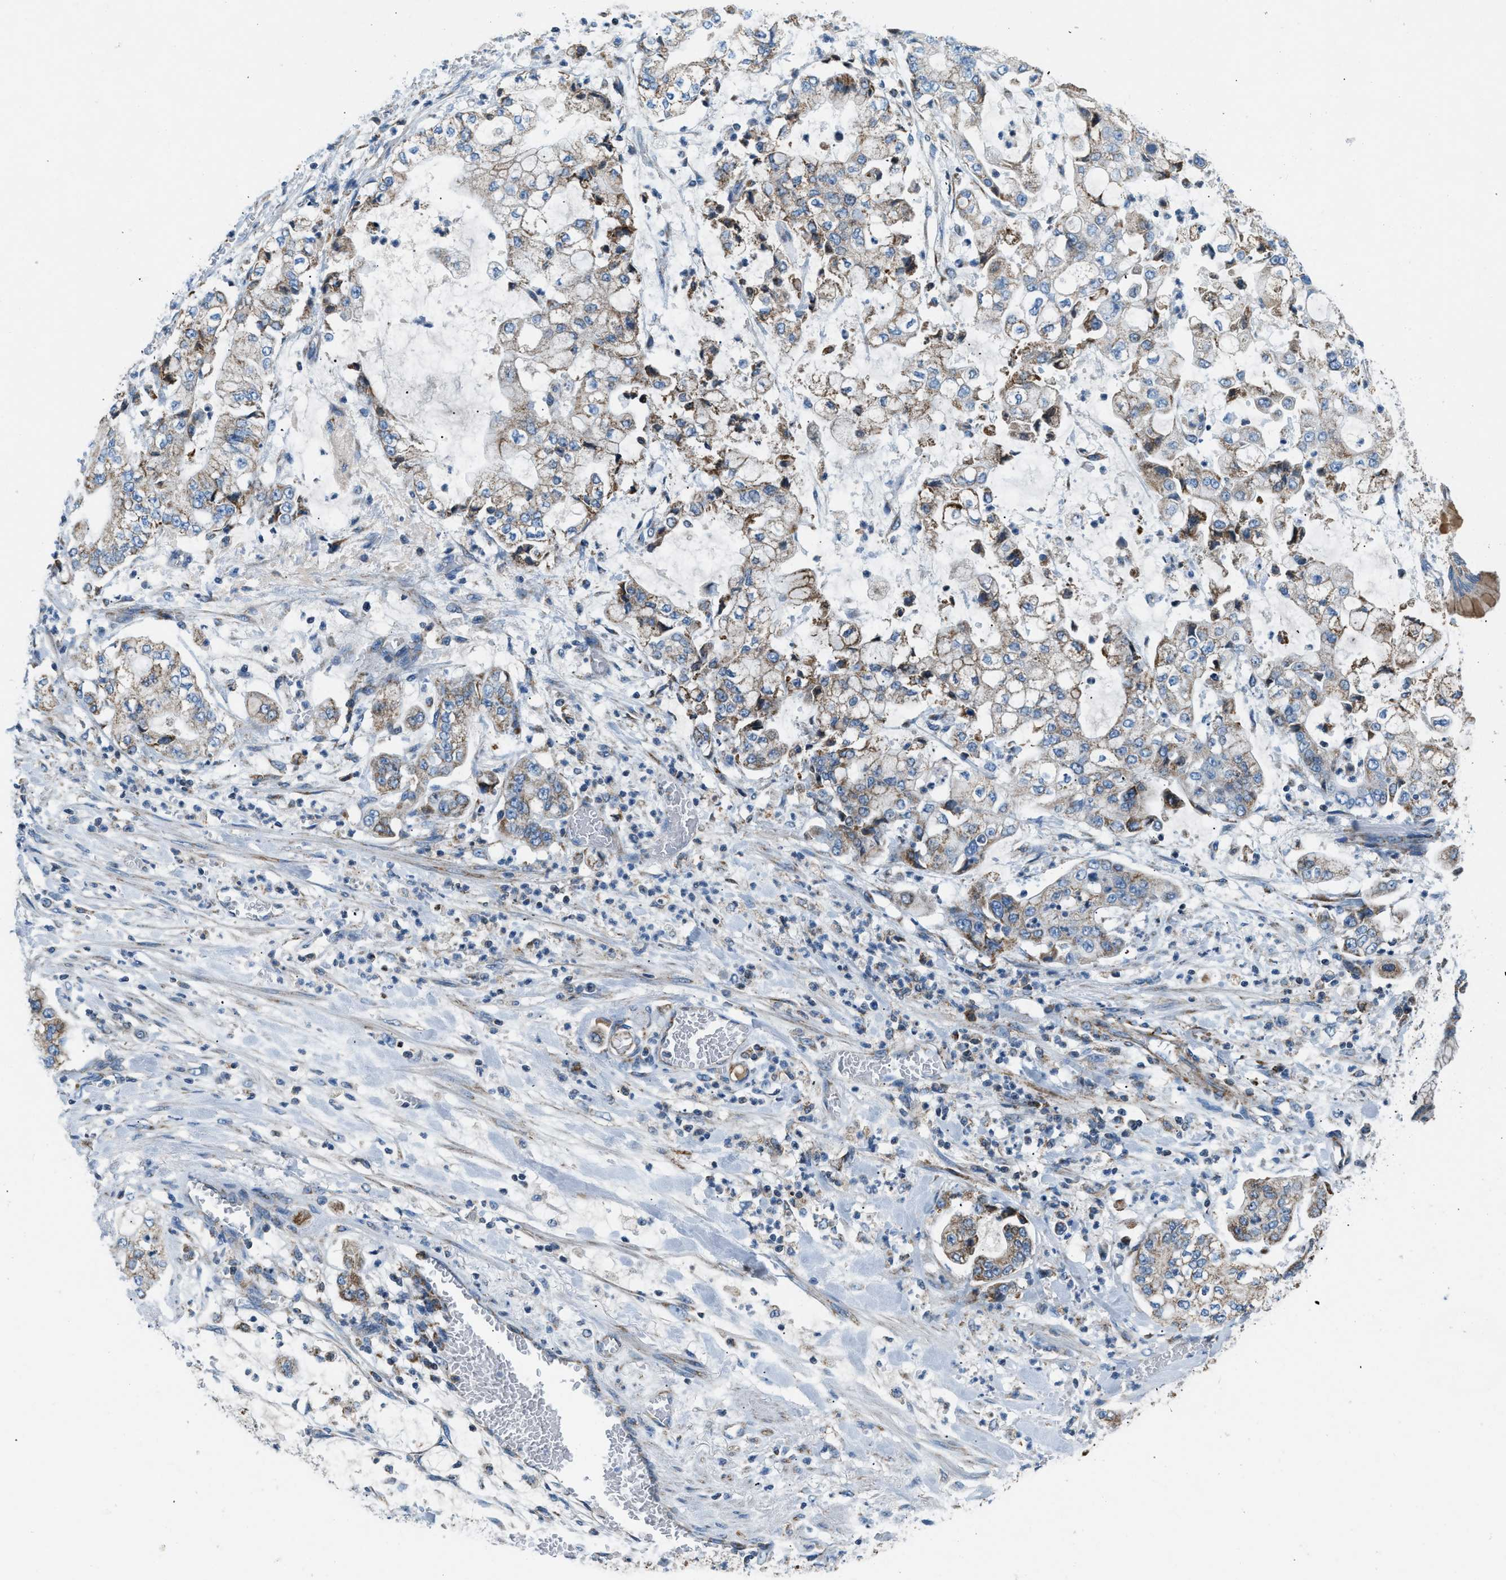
{"staining": {"intensity": "moderate", "quantity": "25%-75%", "location": "cytoplasmic/membranous"}, "tissue": "stomach cancer", "cell_type": "Tumor cells", "image_type": "cancer", "snomed": [{"axis": "morphology", "description": "Adenocarcinoma, NOS"}, {"axis": "topography", "description": "Stomach"}], "caption": "Adenocarcinoma (stomach) stained with DAB (3,3'-diaminobenzidine) immunohistochemistry displays medium levels of moderate cytoplasmic/membranous staining in approximately 25%-75% of tumor cells. The protein is shown in brown color, while the nuclei are stained blue.", "gene": "ACADVL", "patient": {"sex": "male", "age": 76}}